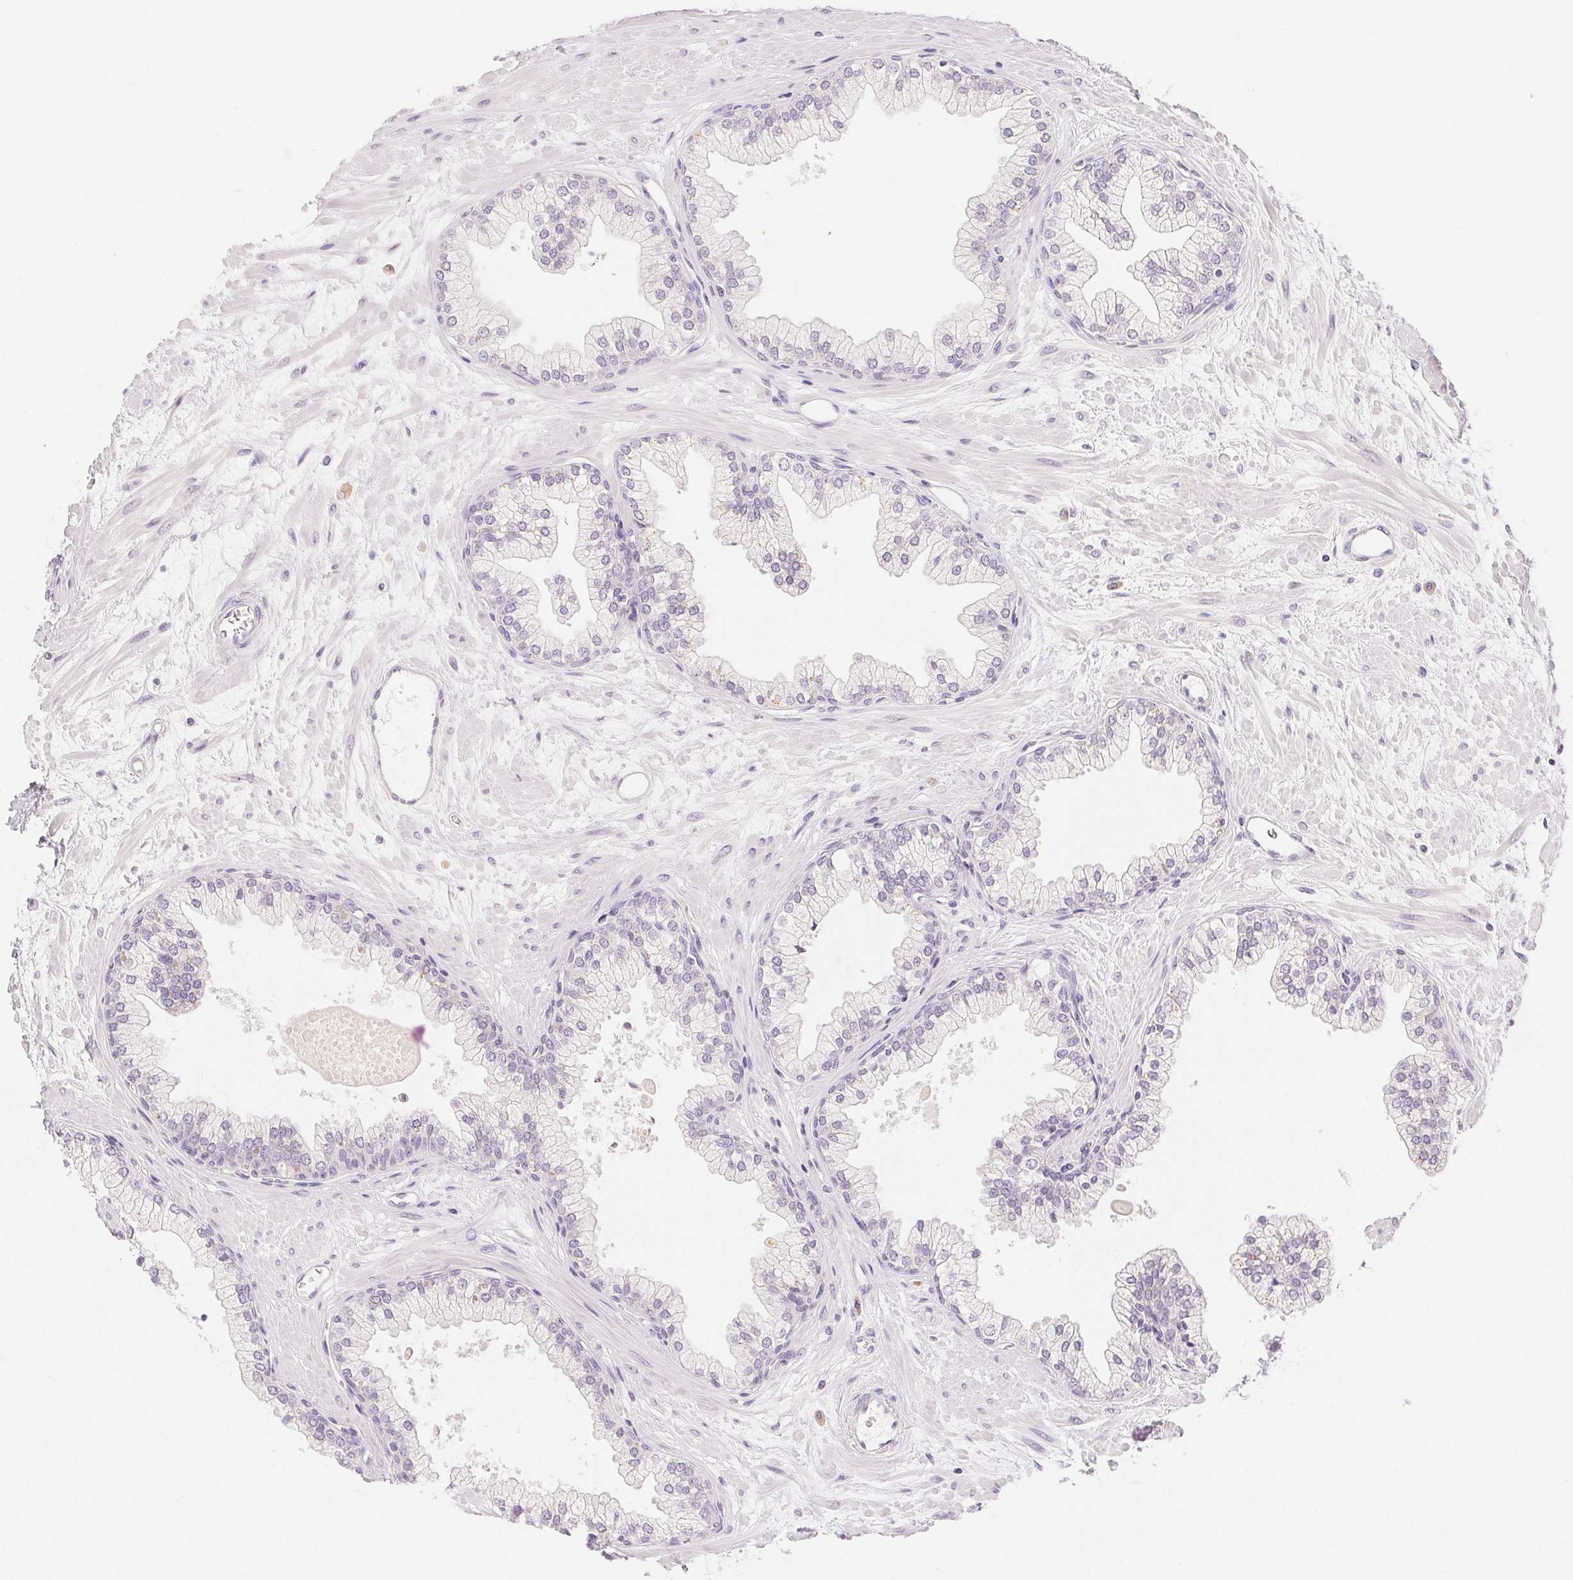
{"staining": {"intensity": "weak", "quantity": "<25%", "location": "cytoplasmic/membranous"}, "tissue": "prostate", "cell_type": "Glandular cells", "image_type": "normal", "snomed": [{"axis": "morphology", "description": "Normal tissue, NOS"}, {"axis": "topography", "description": "Prostate"}, {"axis": "topography", "description": "Peripheral nerve tissue"}], "caption": "A micrograph of human prostate is negative for staining in glandular cells. (DAB IHC with hematoxylin counter stain).", "gene": "SLC5A2", "patient": {"sex": "male", "age": 61}}